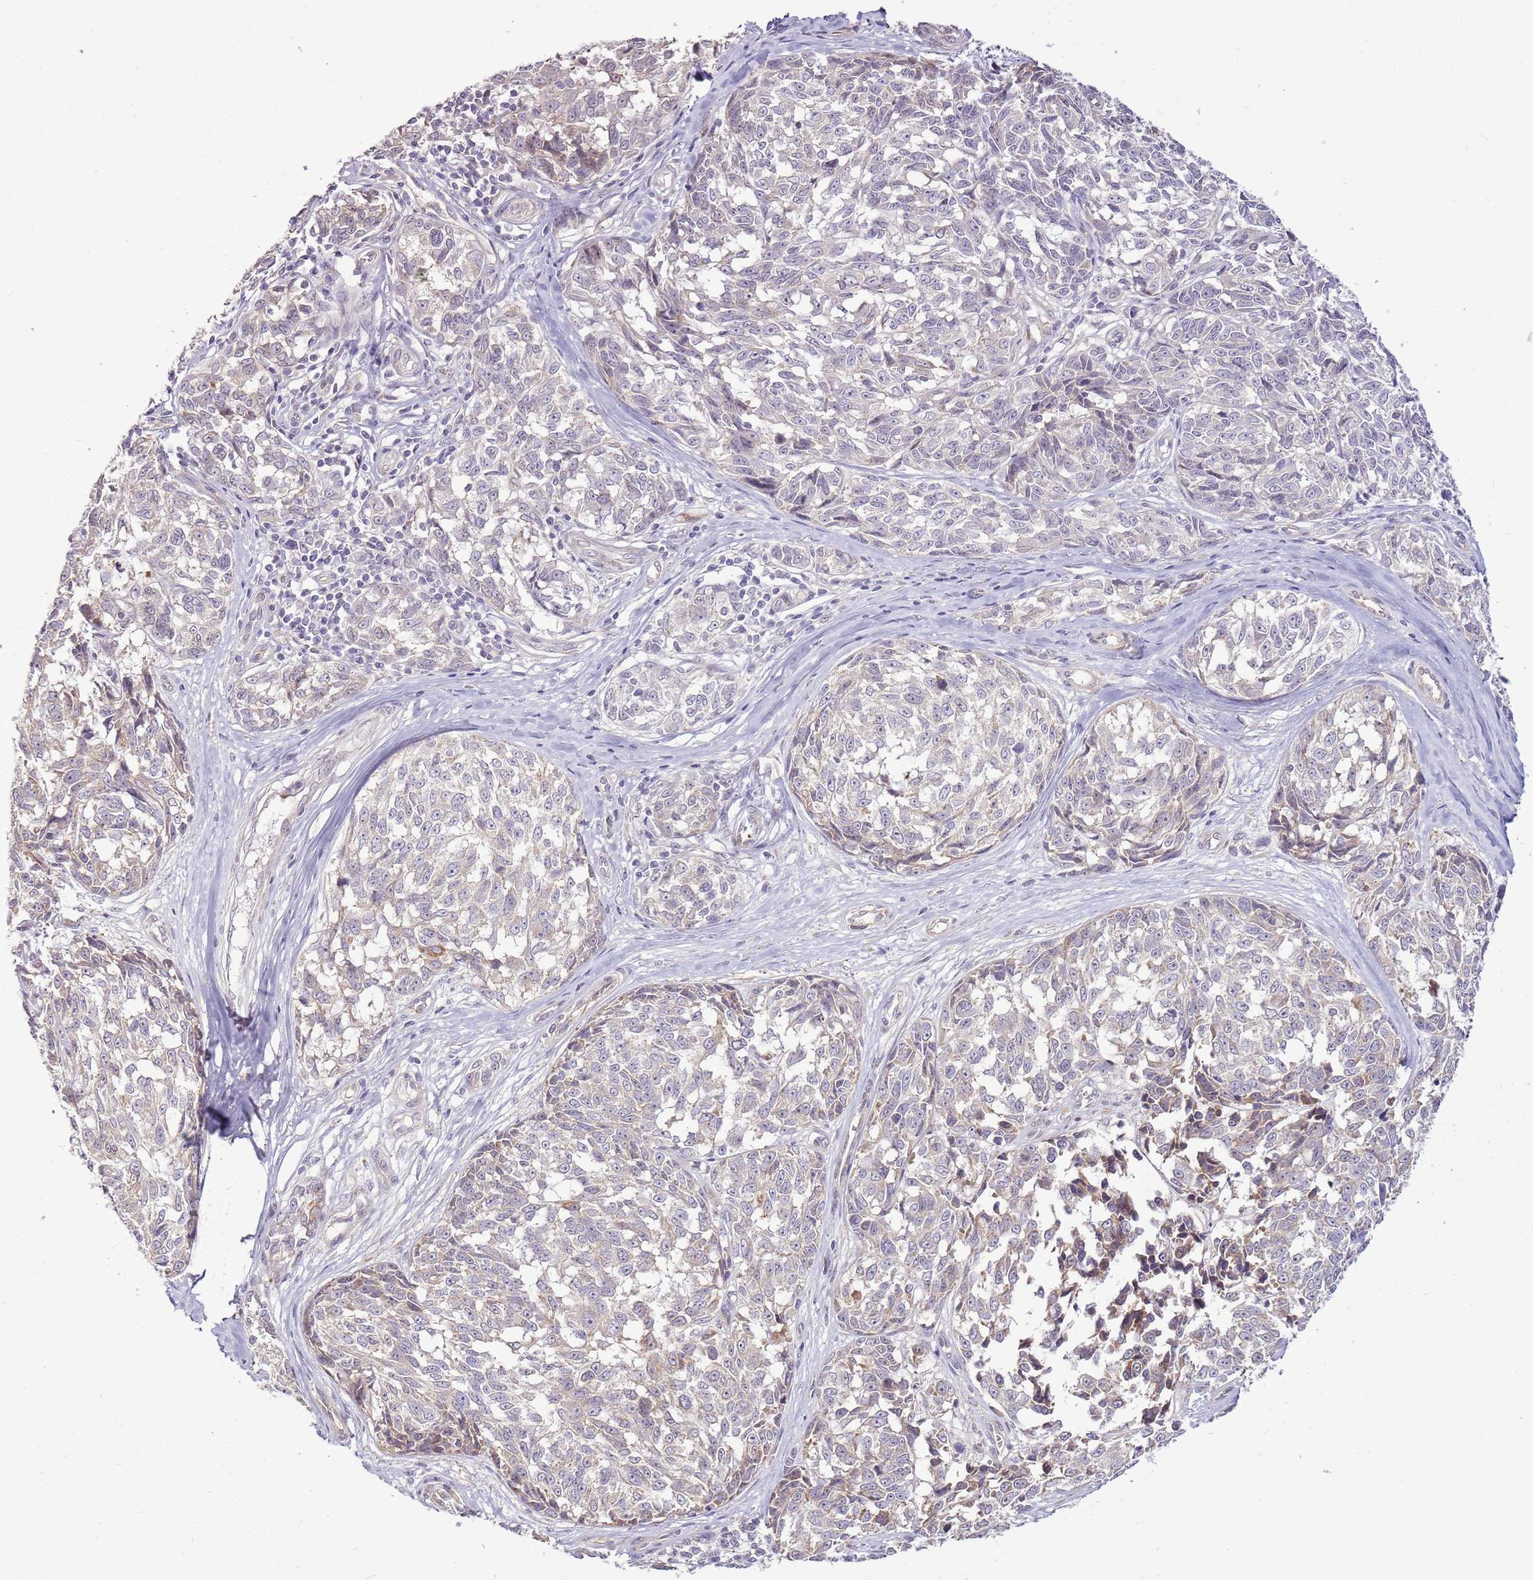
{"staining": {"intensity": "weak", "quantity": "<25%", "location": "cytoplasmic/membranous"}, "tissue": "melanoma", "cell_type": "Tumor cells", "image_type": "cancer", "snomed": [{"axis": "morphology", "description": "Normal tissue, NOS"}, {"axis": "morphology", "description": "Malignant melanoma, NOS"}, {"axis": "topography", "description": "Skin"}], "caption": "IHC of malignant melanoma exhibits no positivity in tumor cells. (Immunohistochemistry (ihc), brightfield microscopy, high magnification).", "gene": "UGGT2", "patient": {"sex": "female", "age": 64}}